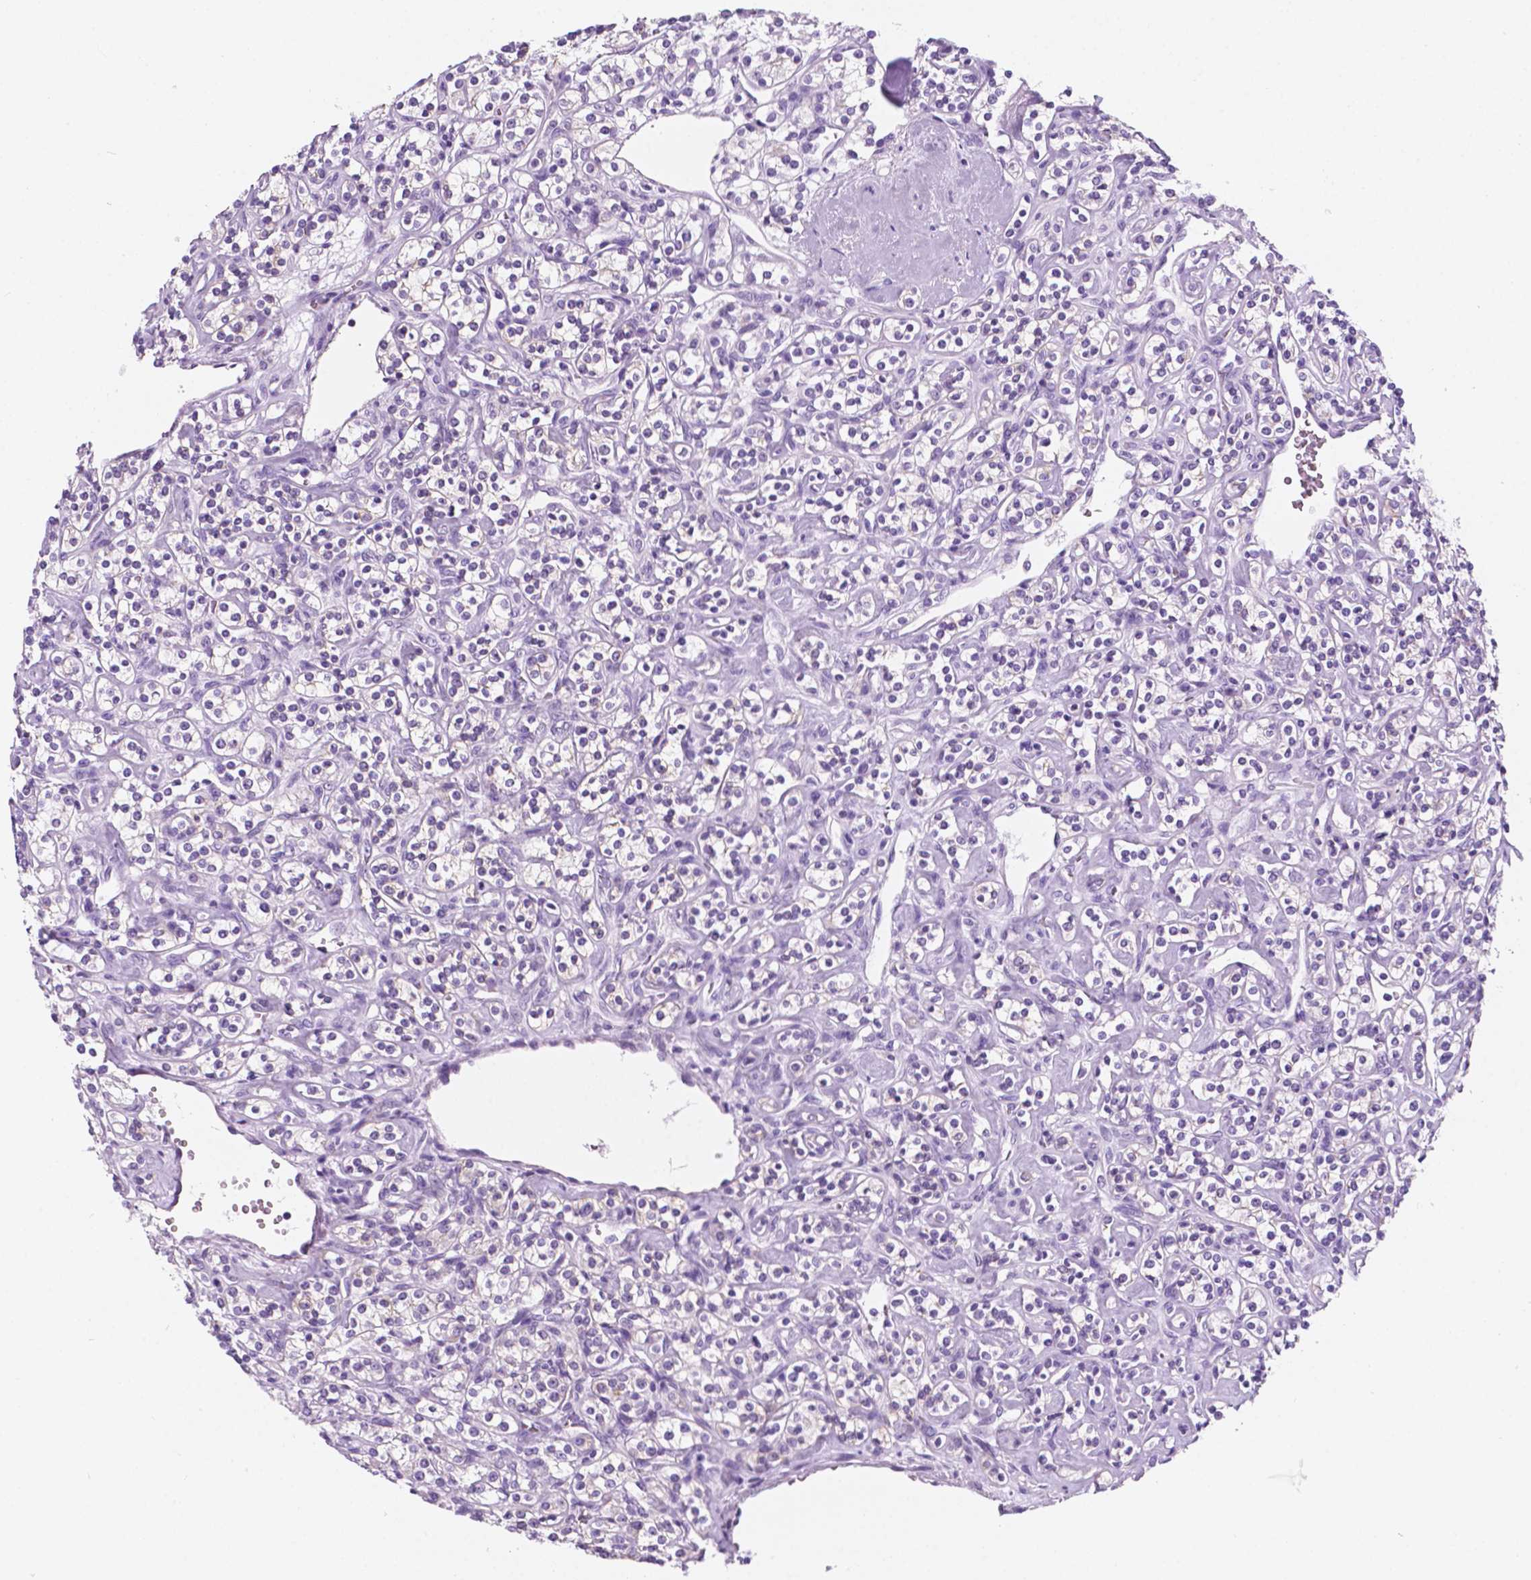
{"staining": {"intensity": "negative", "quantity": "none", "location": "none"}, "tissue": "renal cancer", "cell_type": "Tumor cells", "image_type": "cancer", "snomed": [{"axis": "morphology", "description": "Adenocarcinoma, NOS"}, {"axis": "topography", "description": "Kidney"}], "caption": "This is an immunohistochemistry micrograph of human renal adenocarcinoma. There is no expression in tumor cells.", "gene": "PPL", "patient": {"sex": "male", "age": 77}}